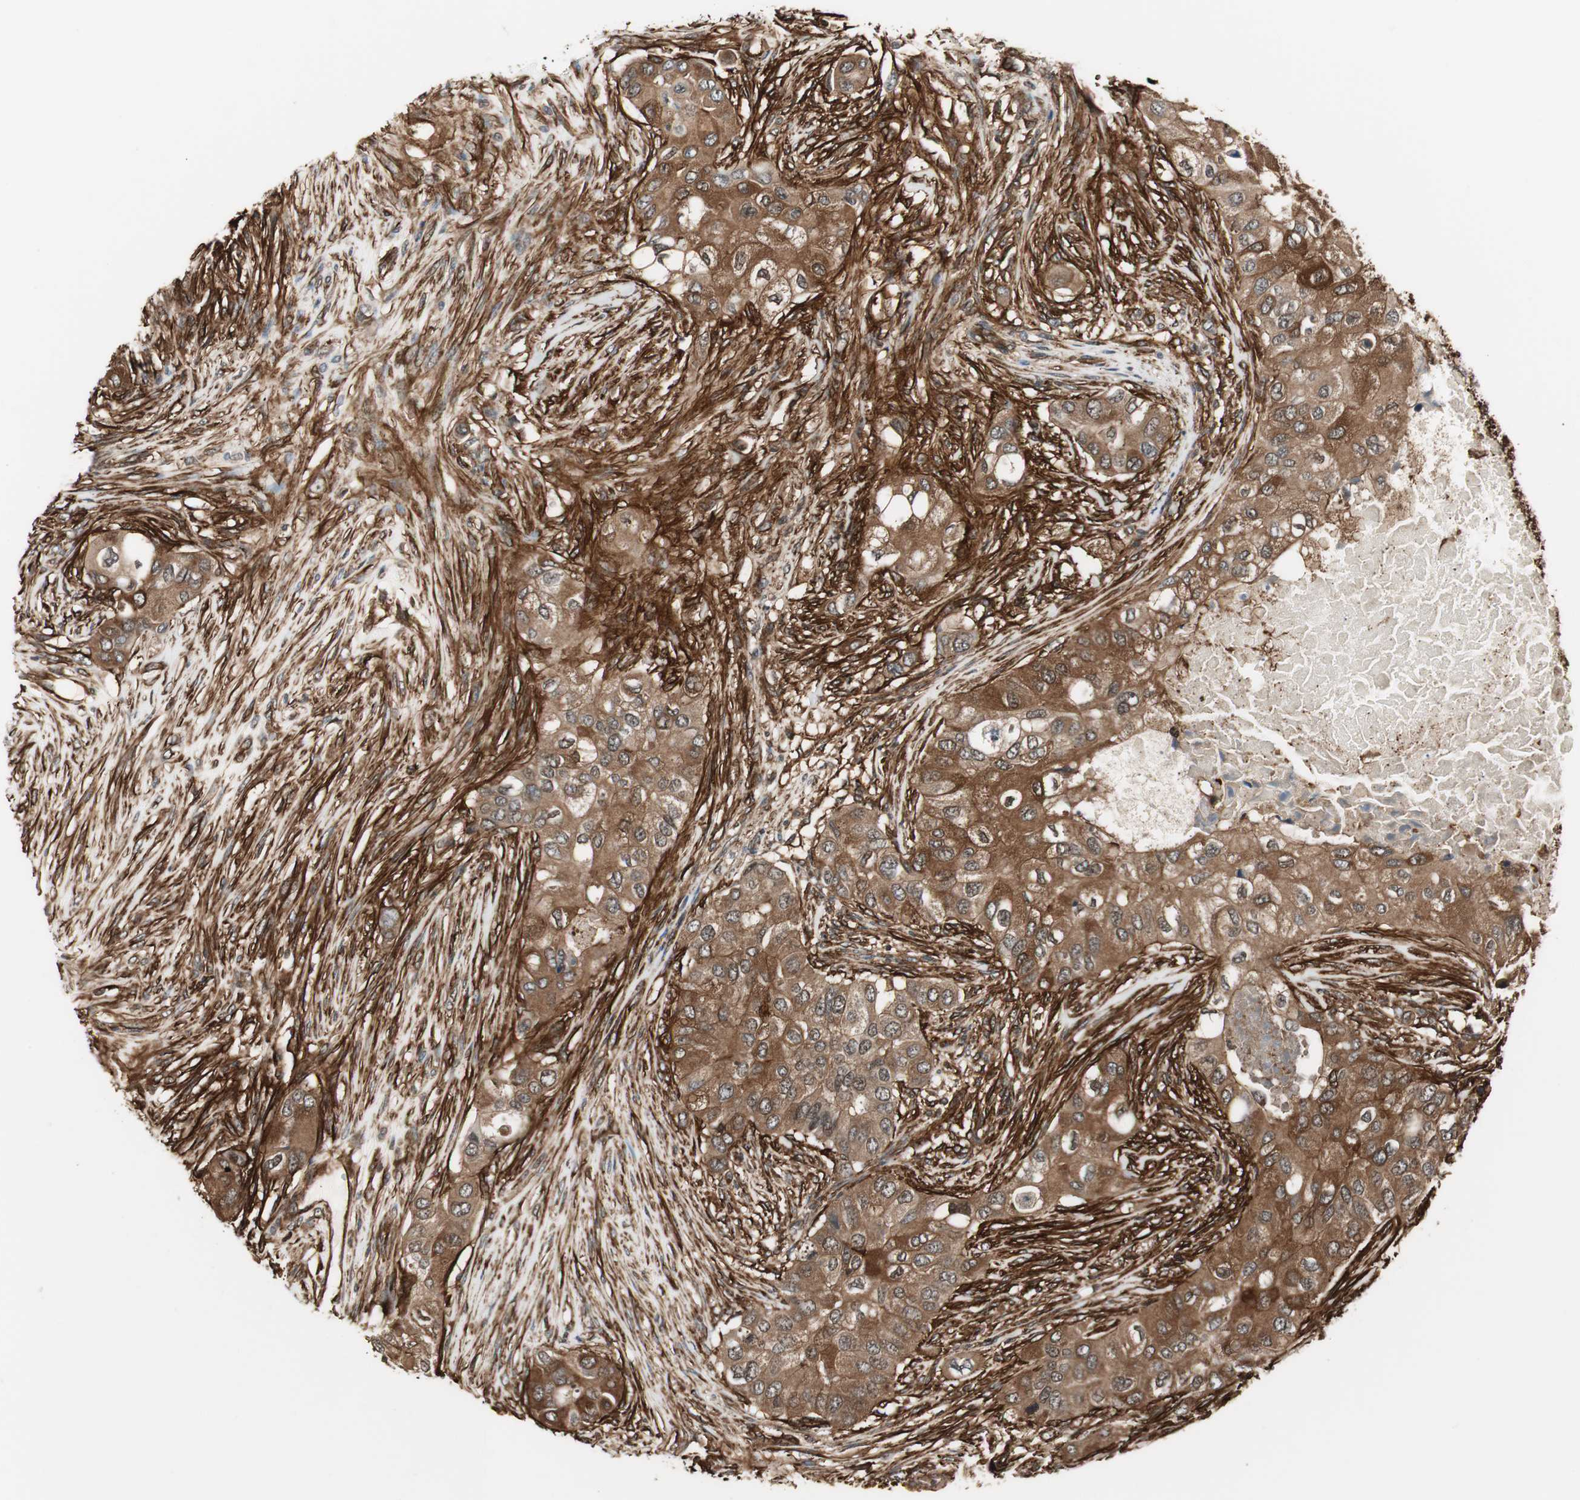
{"staining": {"intensity": "moderate", "quantity": ">75%", "location": "cytoplasmic/membranous"}, "tissue": "breast cancer", "cell_type": "Tumor cells", "image_type": "cancer", "snomed": [{"axis": "morphology", "description": "Normal tissue, NOS"}, {"axis": "morphology", "description": "Duct carcinoma"}, {"axis": "topography", "description": "Breast"}], "caption": "A medium amount of moderate cytoplasmic/membranous expression is identified in about >75% of tumor cells in breast cancer tissue.", "gene": "PTPN11", "patient": {"sex": "female", "age": 49}}